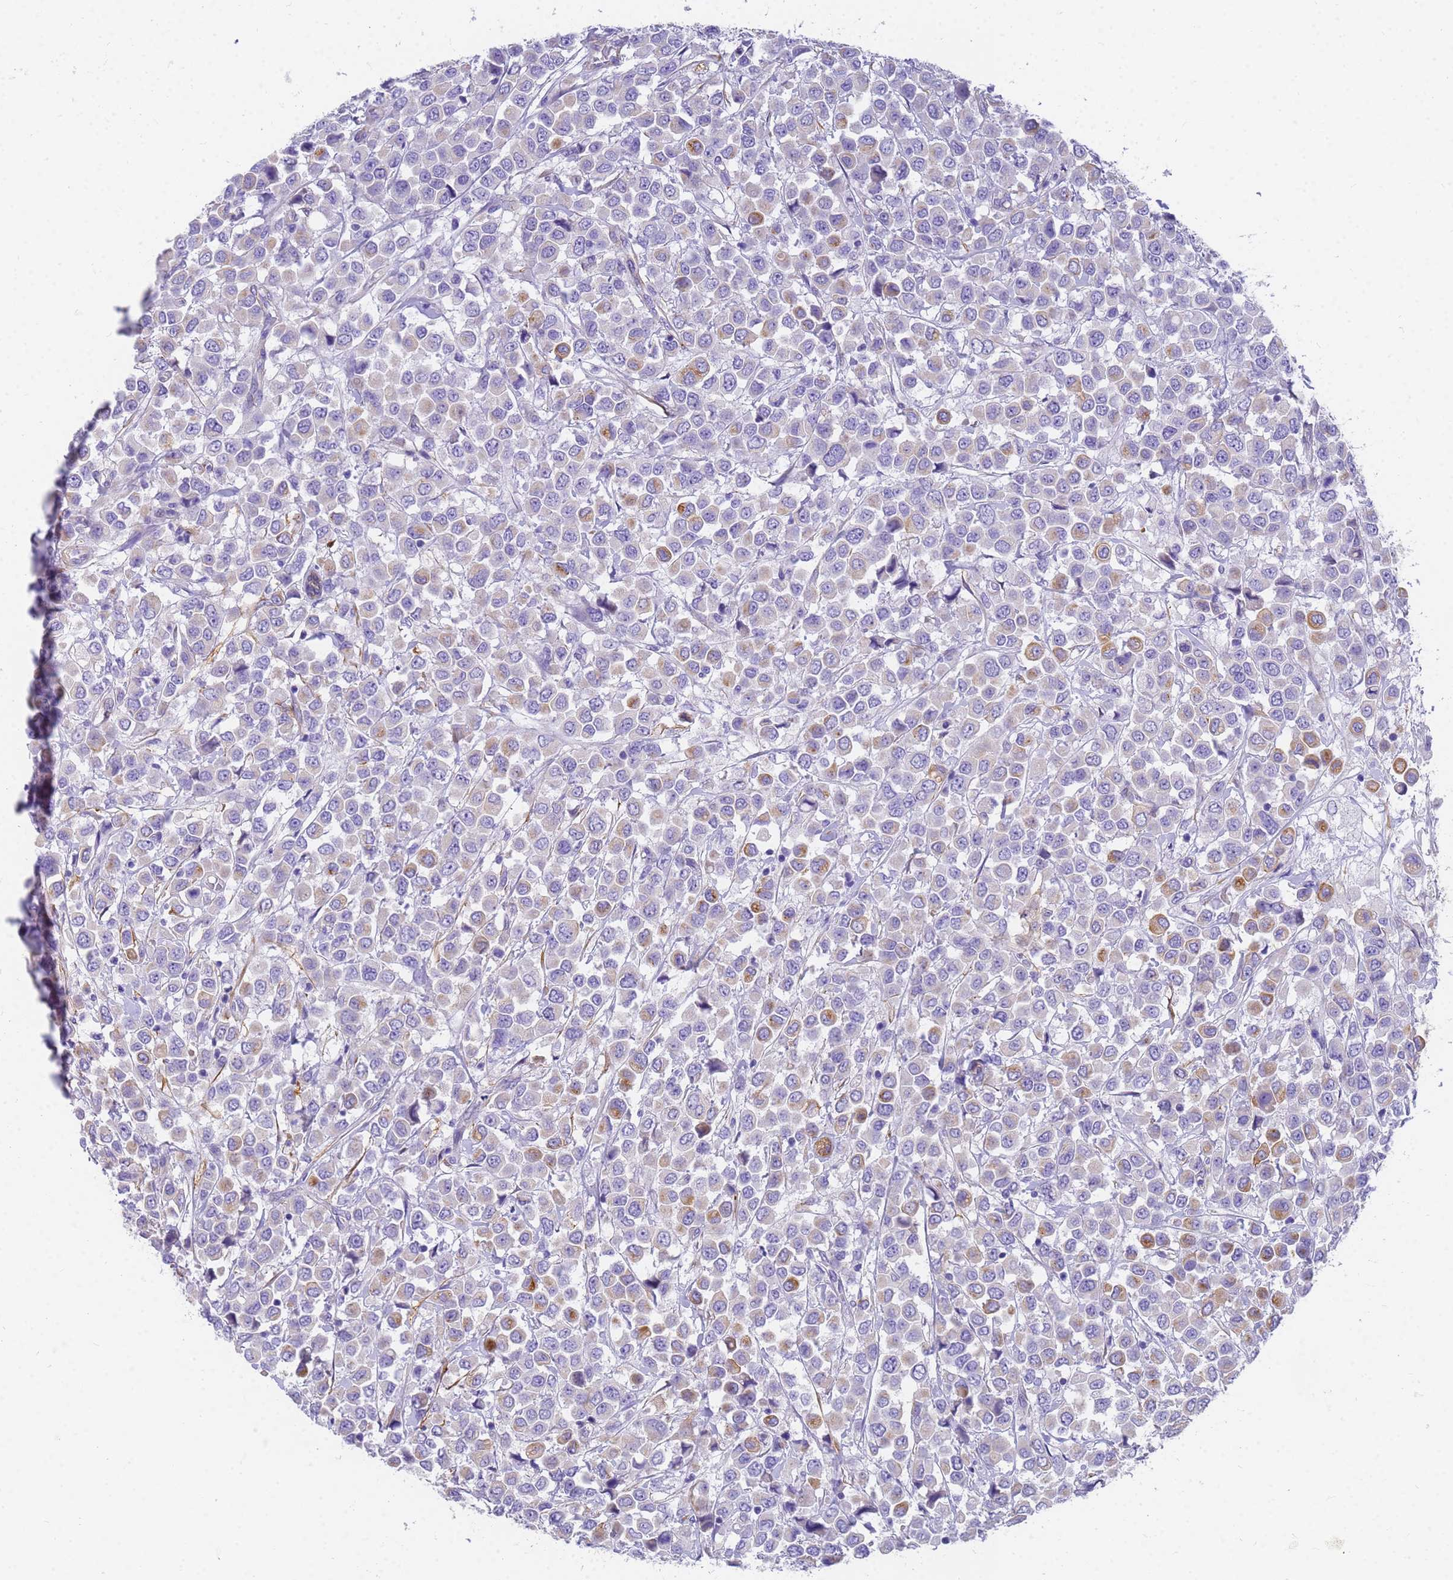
{"staining": {"intensity": "negative", "quantity": "none", "location": "none"}, "tissue": "breast cancer", "cell_type": "Tumor cells", "image_type": "cancer", "snomed": [{"axis": "morphology", "description": "Duct carcinoma"}, {"axis": "topography", "description": "Breast"}], "caption": "The immunohistochemistry photomicrograph has no significant positivity in tumor cells of breast cancer (intraductal carcinoma) tissue.", "gene": "MVB12A", "patient": {"sex": "female", "age": 61}}